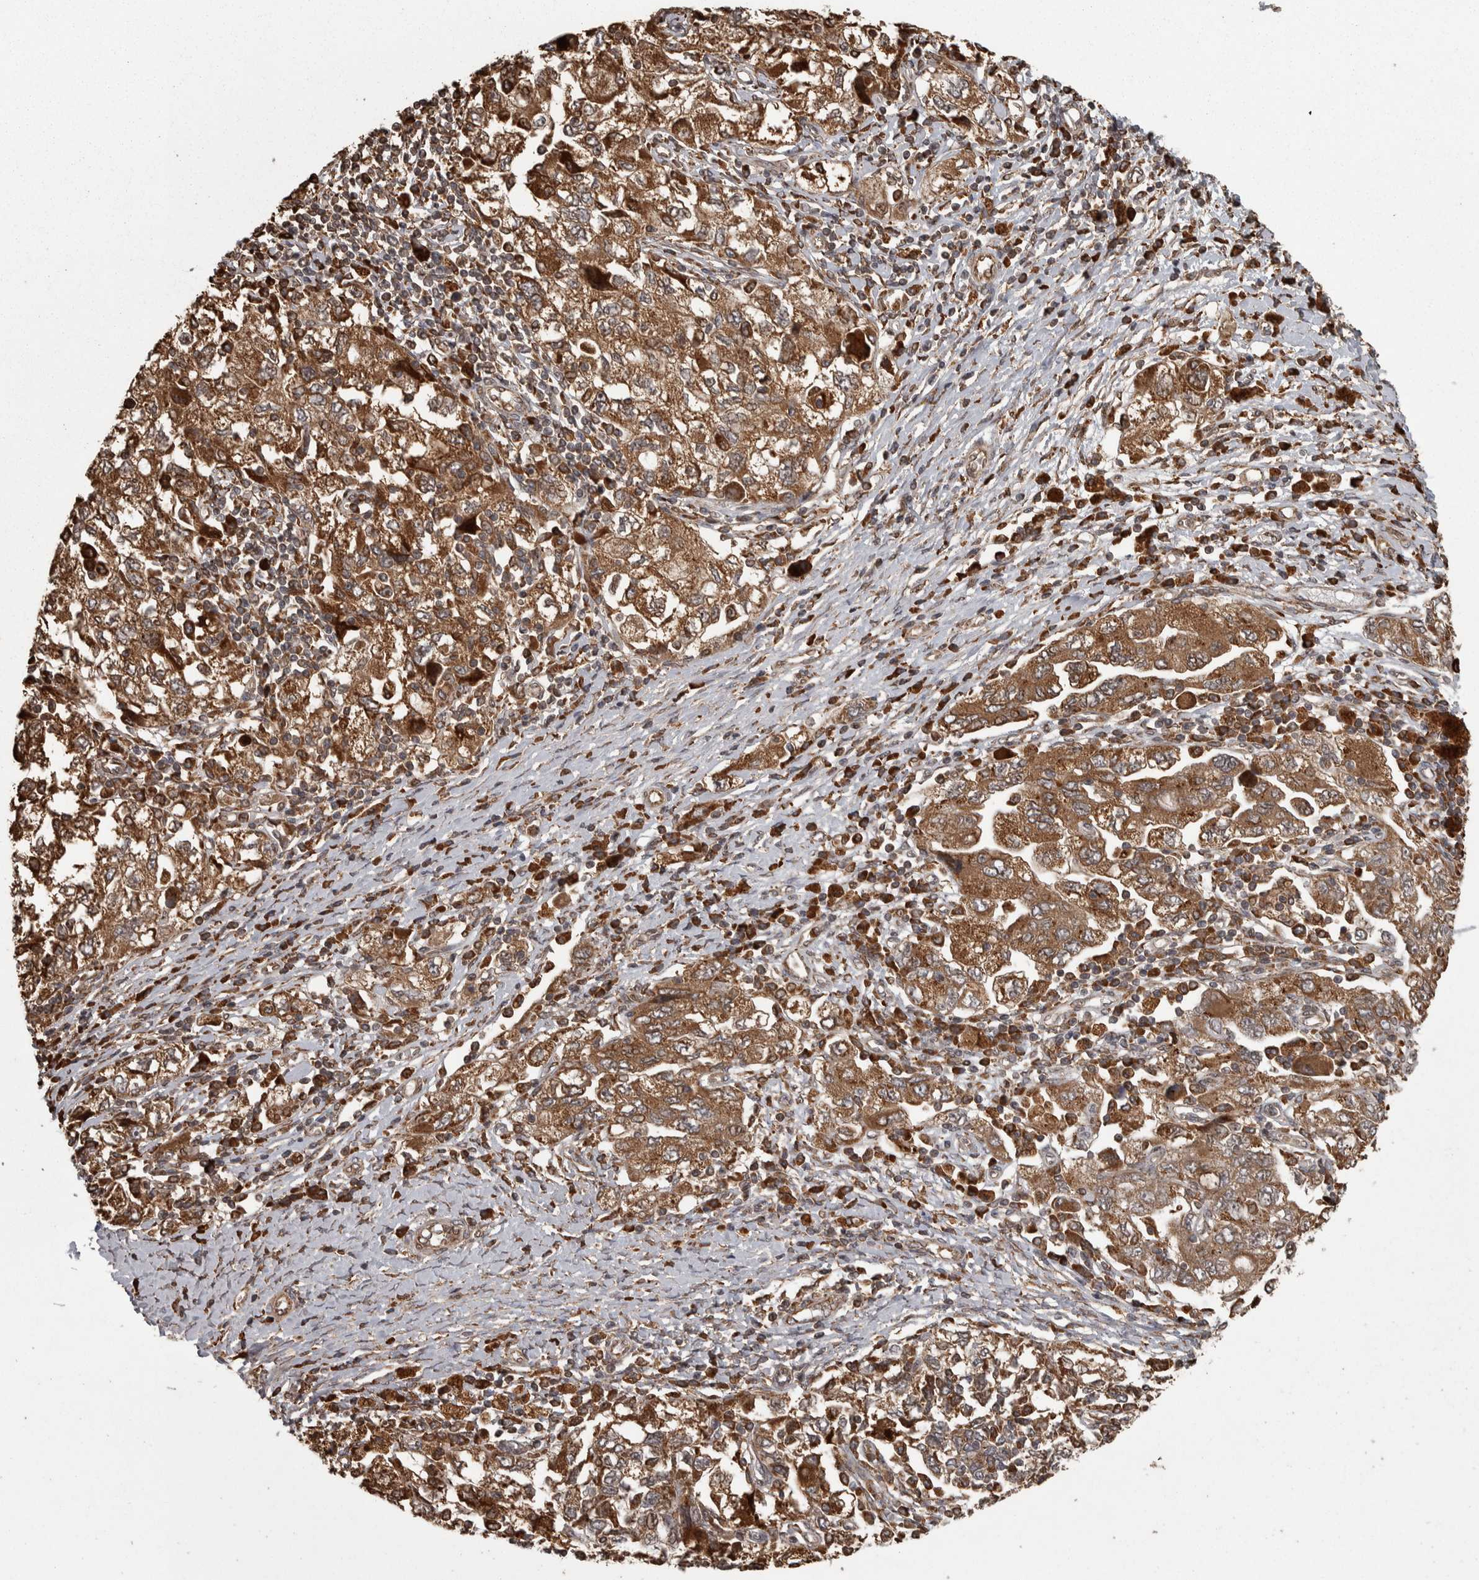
{"staining": {"intensity": "moderate", "quantity": ">75%", "location": "cytoplasmic/membranous"}, "tissue": "ovarian cancer", "cell_type": "Tumor cells", "image_type": "cancer", "snomed": [{"axis": "morphology", "description": "Carcinoma, NOS"}, {"axis": "morphology", "description": "Cystadenocarcinoma, serous, NOS"}, {"axis": "topography", "description": "Ovary"}], "caption": "Ovarian cancer stained for a protein (brown) exhibits moderate cytoplasmic/membranous positive positivity in approximately >75% of tumor cells.", "gene": "AGBL3", "patient": {"sex": "female", "age": 69}}